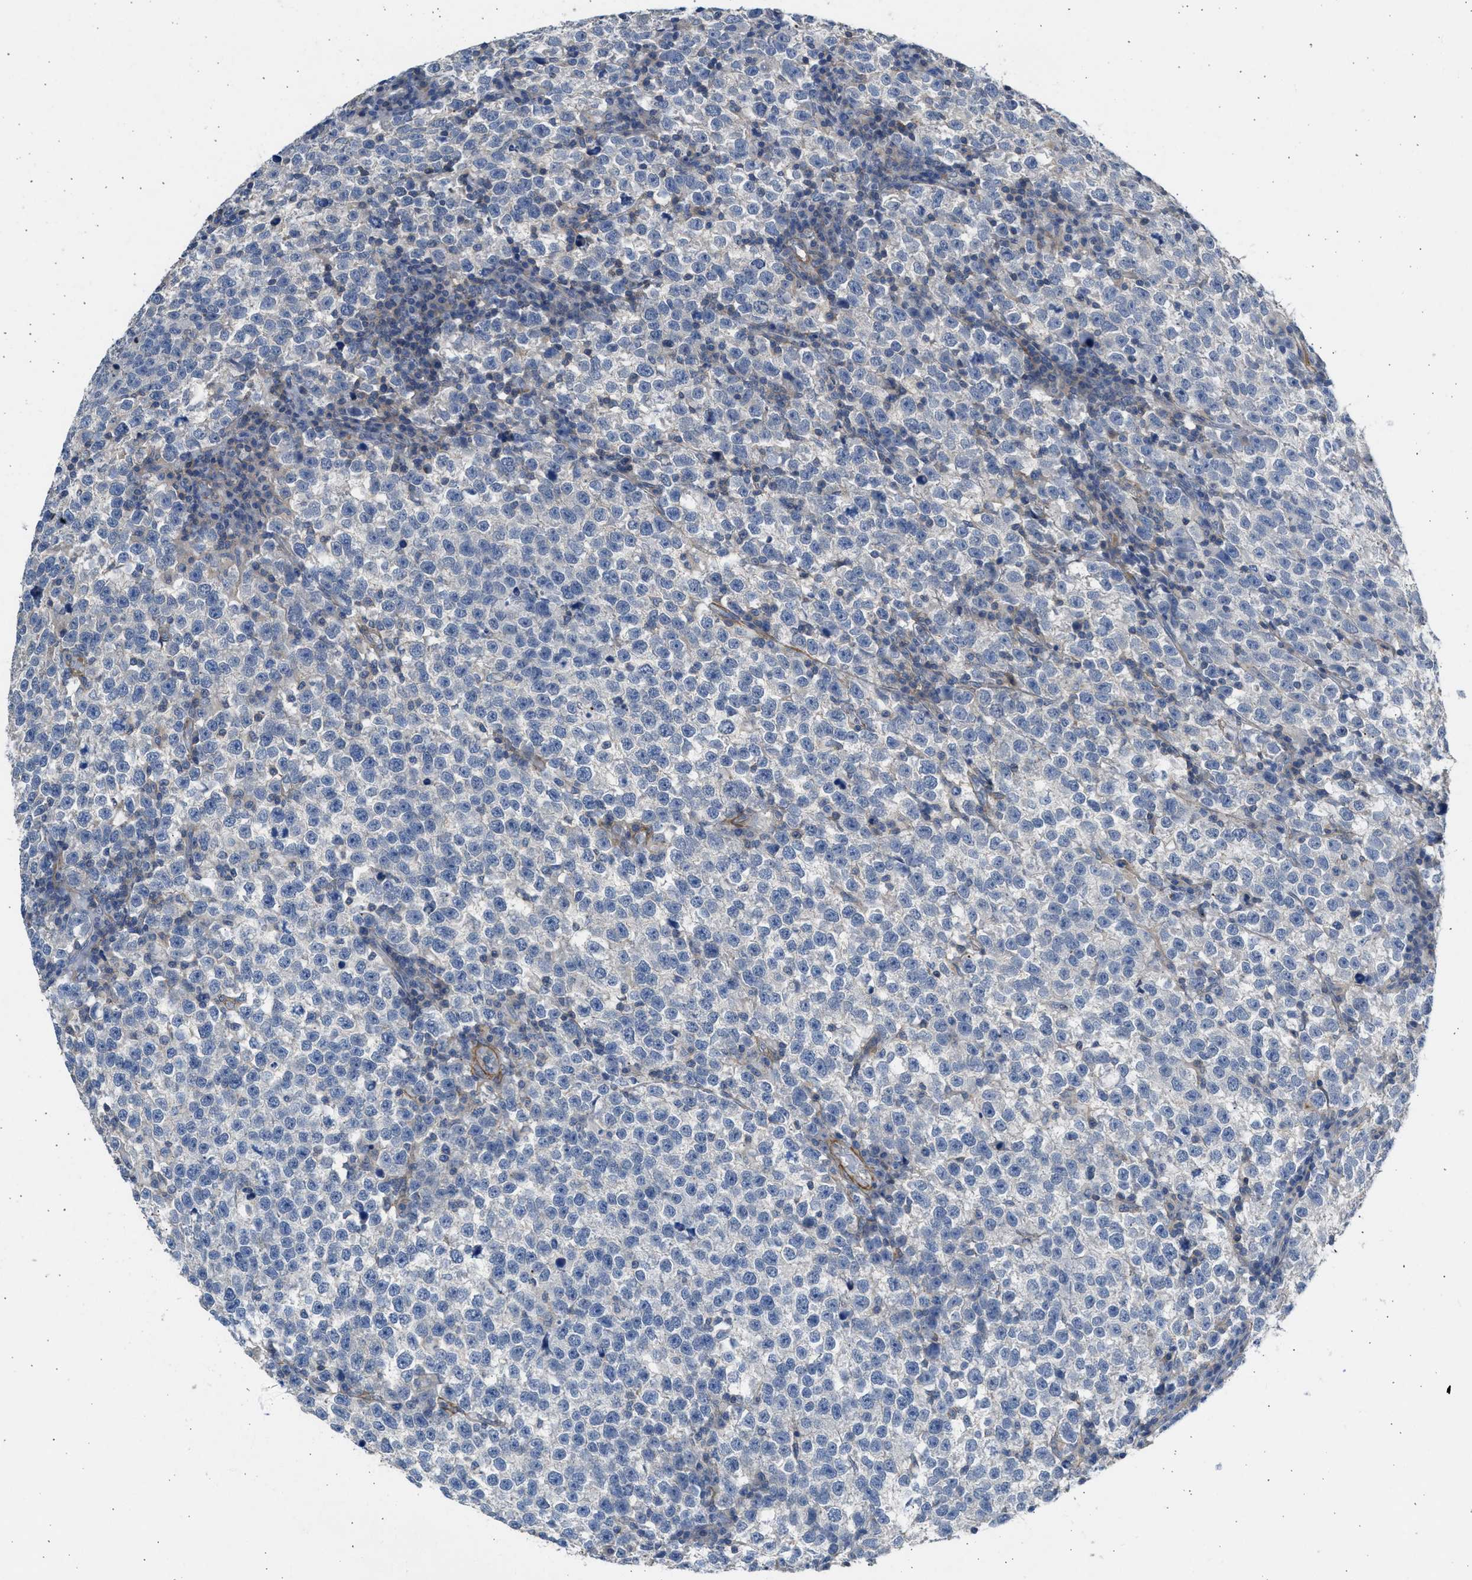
{"staining": {"intensity": "negative", "quantity": "none", "location": "none"}, "tissue": "testis cancer", "cell_type": "Tumor cells", "image_type": "cancer", "snomed": [{"axis": "morphology", "description": "Normal tissue, NOS"}, {"axis": "morphology", "description": "Seminoma, NOS"}, {"axis": "topography", "description": "Testis"}], "caption": "Photomicrograph shows no protein staining in tumor cells of testis cancer (seminoma) tissue. The staining was performed using DAB to visualize the protein expression in brown, while the nuclei were stained in blue with hematoxylin (Magnification: 20x).", "gene": "PCNX3", "patient": {"sex": "male", "age": 43}}